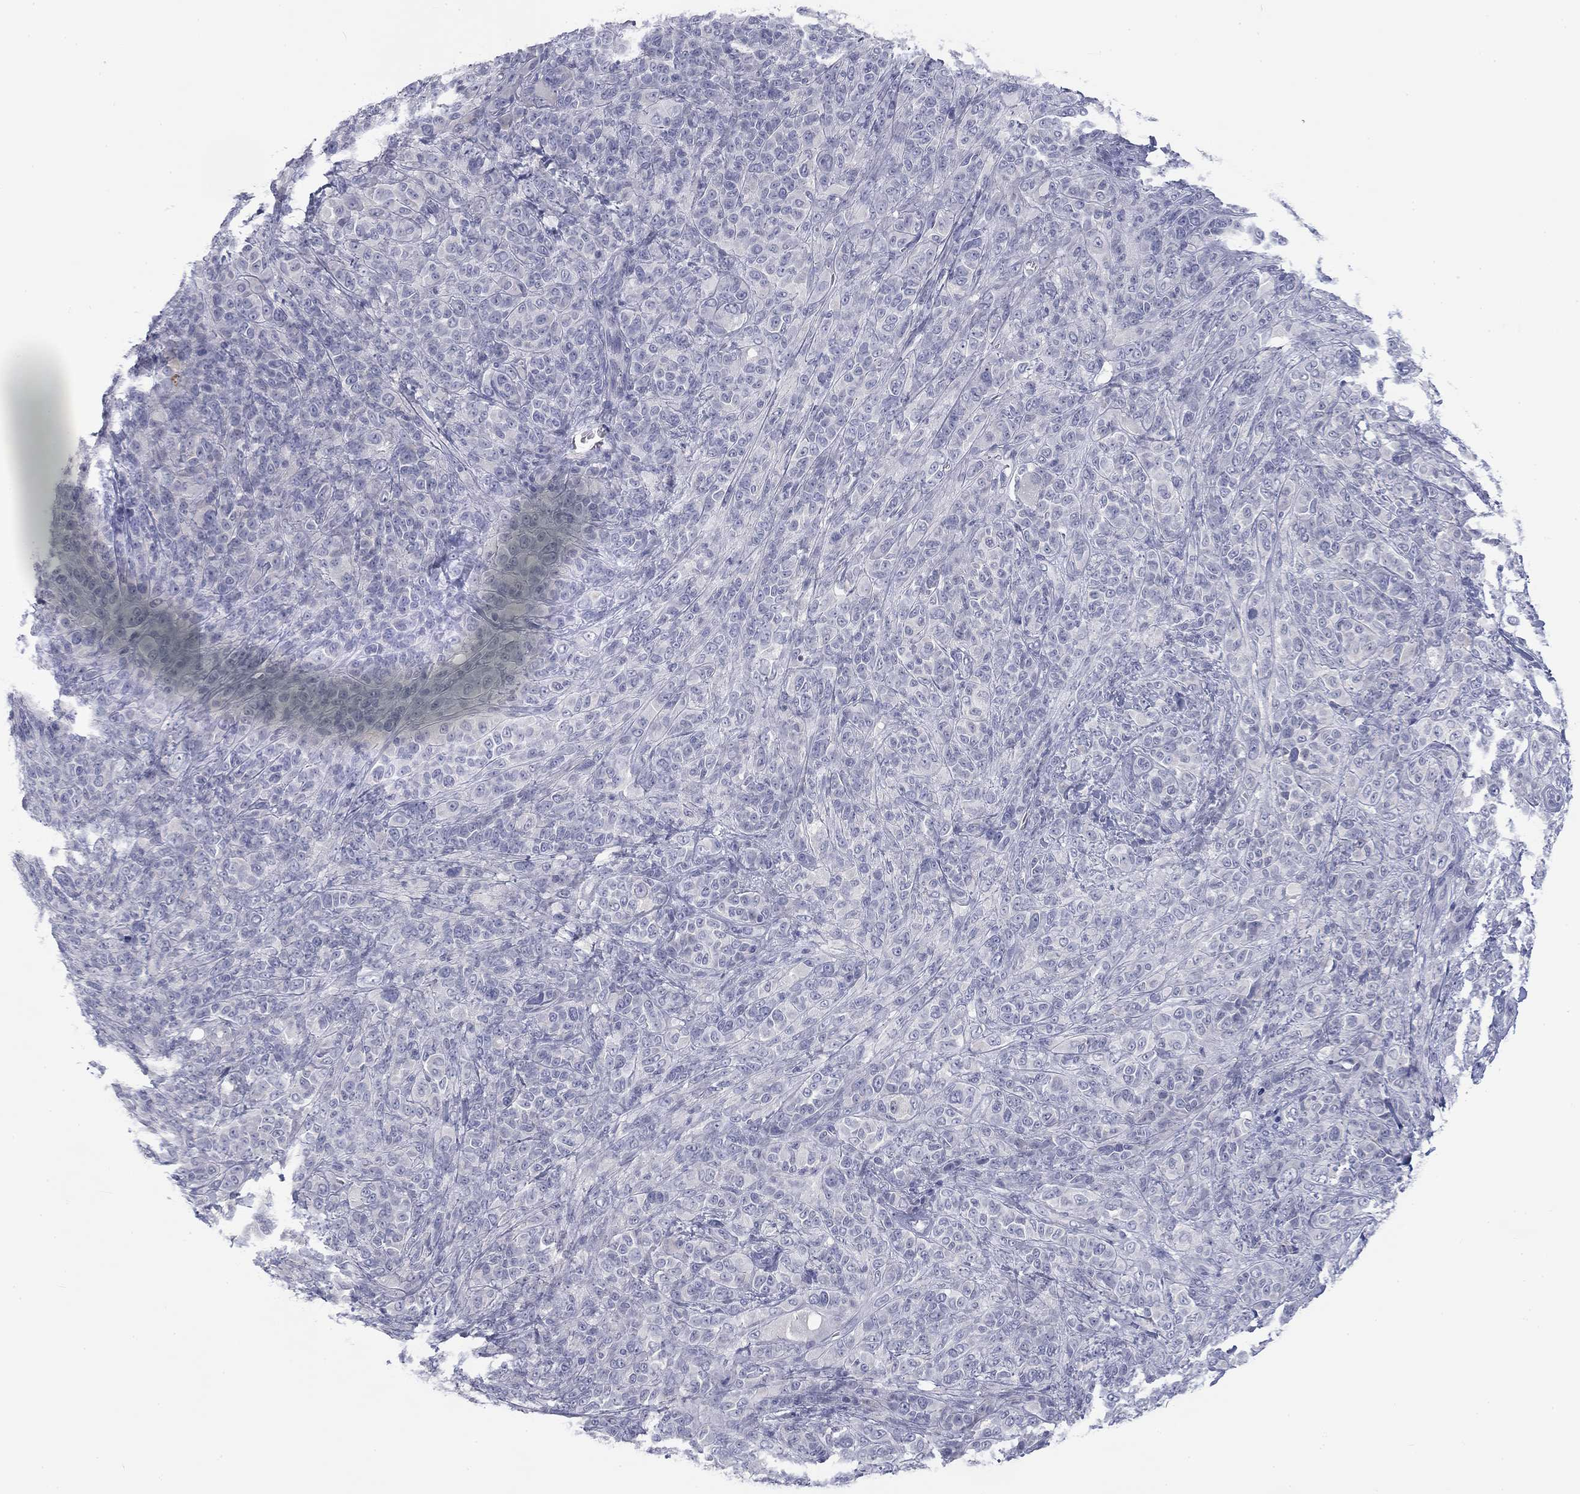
{"staining": {"intensity": "negative", "quantity": "none", "location": "none"}, "tissue": "melanoma", "cell_type": "Tumor cells", "image_type": "cancer", "snomed": [{"axis": "morphology", "description": "Malignant melanoma, NOS"}, {"axis": "topography", "description": "Skin"}], "caption": "Immunohistochemical staining of human melanoma reveals no significant staining in tumor cells.", "gene": "CALB1", "patient": {"sex": "female", "age": 87}}